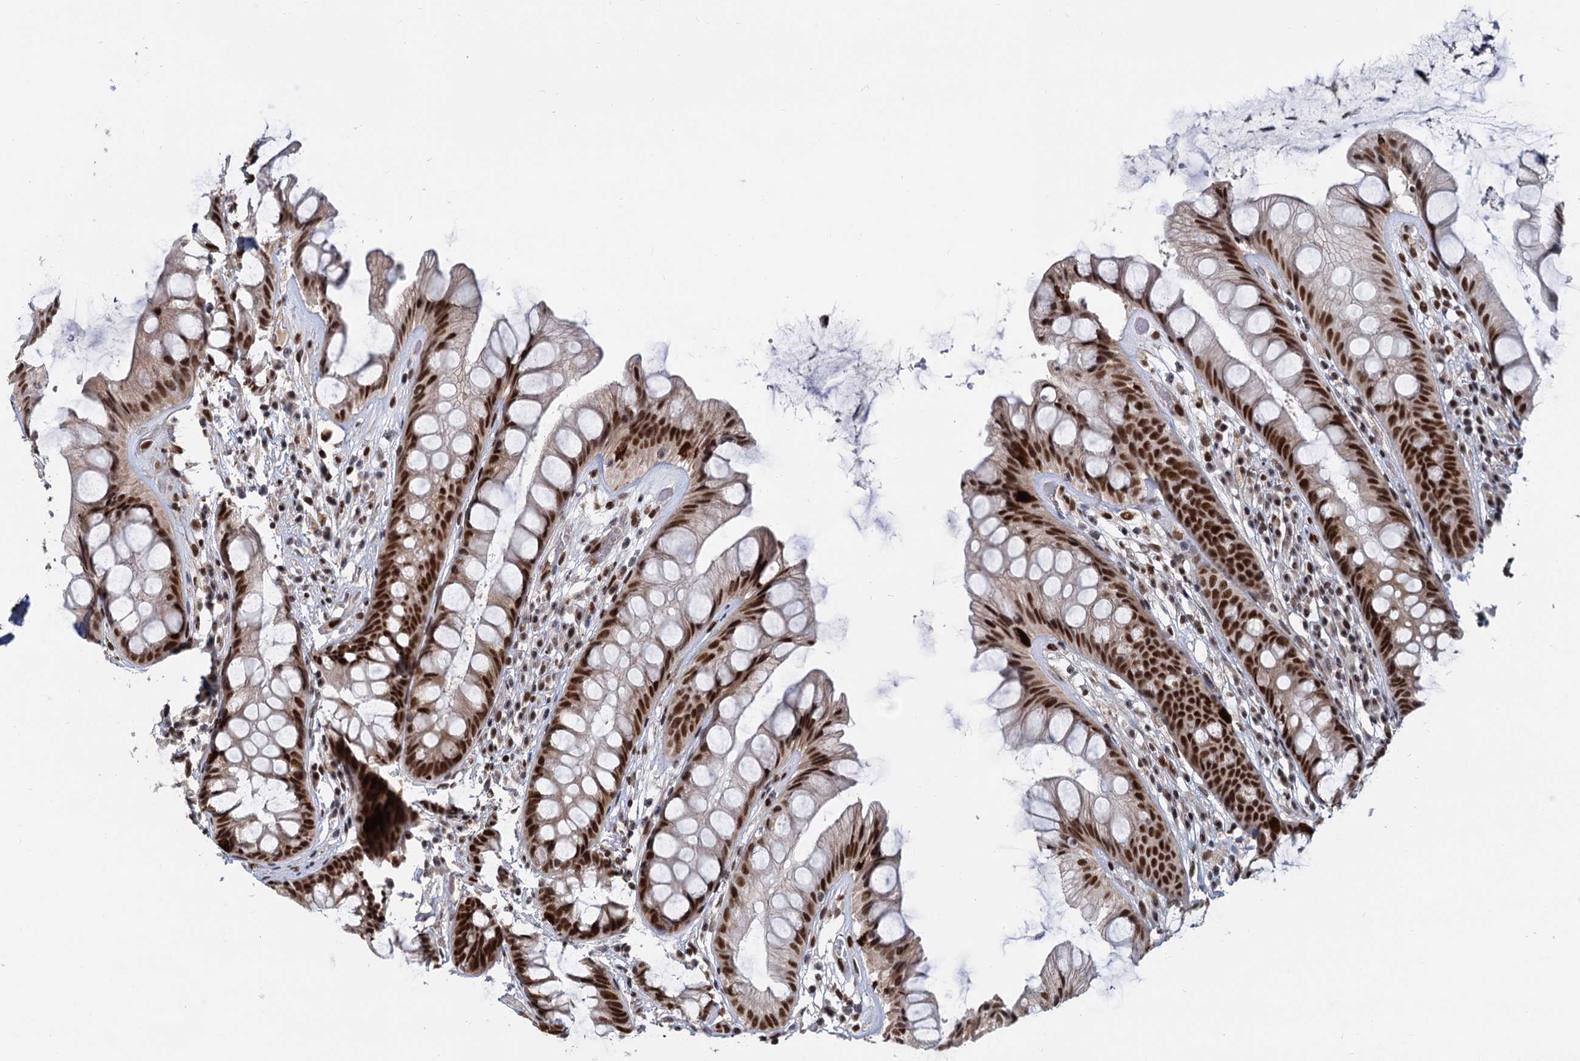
{"staining": {"intensity": "strong", "quantity": ">75%", "location": "cytoplasmic/membranous,nuclear"}, "tissue": "rectum", "cell_type": "Glandular cells", "image_type": "normal", "snomed": [{"axis": "morphology", "description": "Normal tissue, NOS"}, {"axis": "topography", "description": "Rectum"}], "caption": "There is high levels of strong cytoplasmic/membranous,nuclear expression in glandular cells of unremarkable rectum, as demonstrated by immunohistochemical staining (brown color).", "gene": "WBP4", "patient": {"sex": "male", "age": 74}}